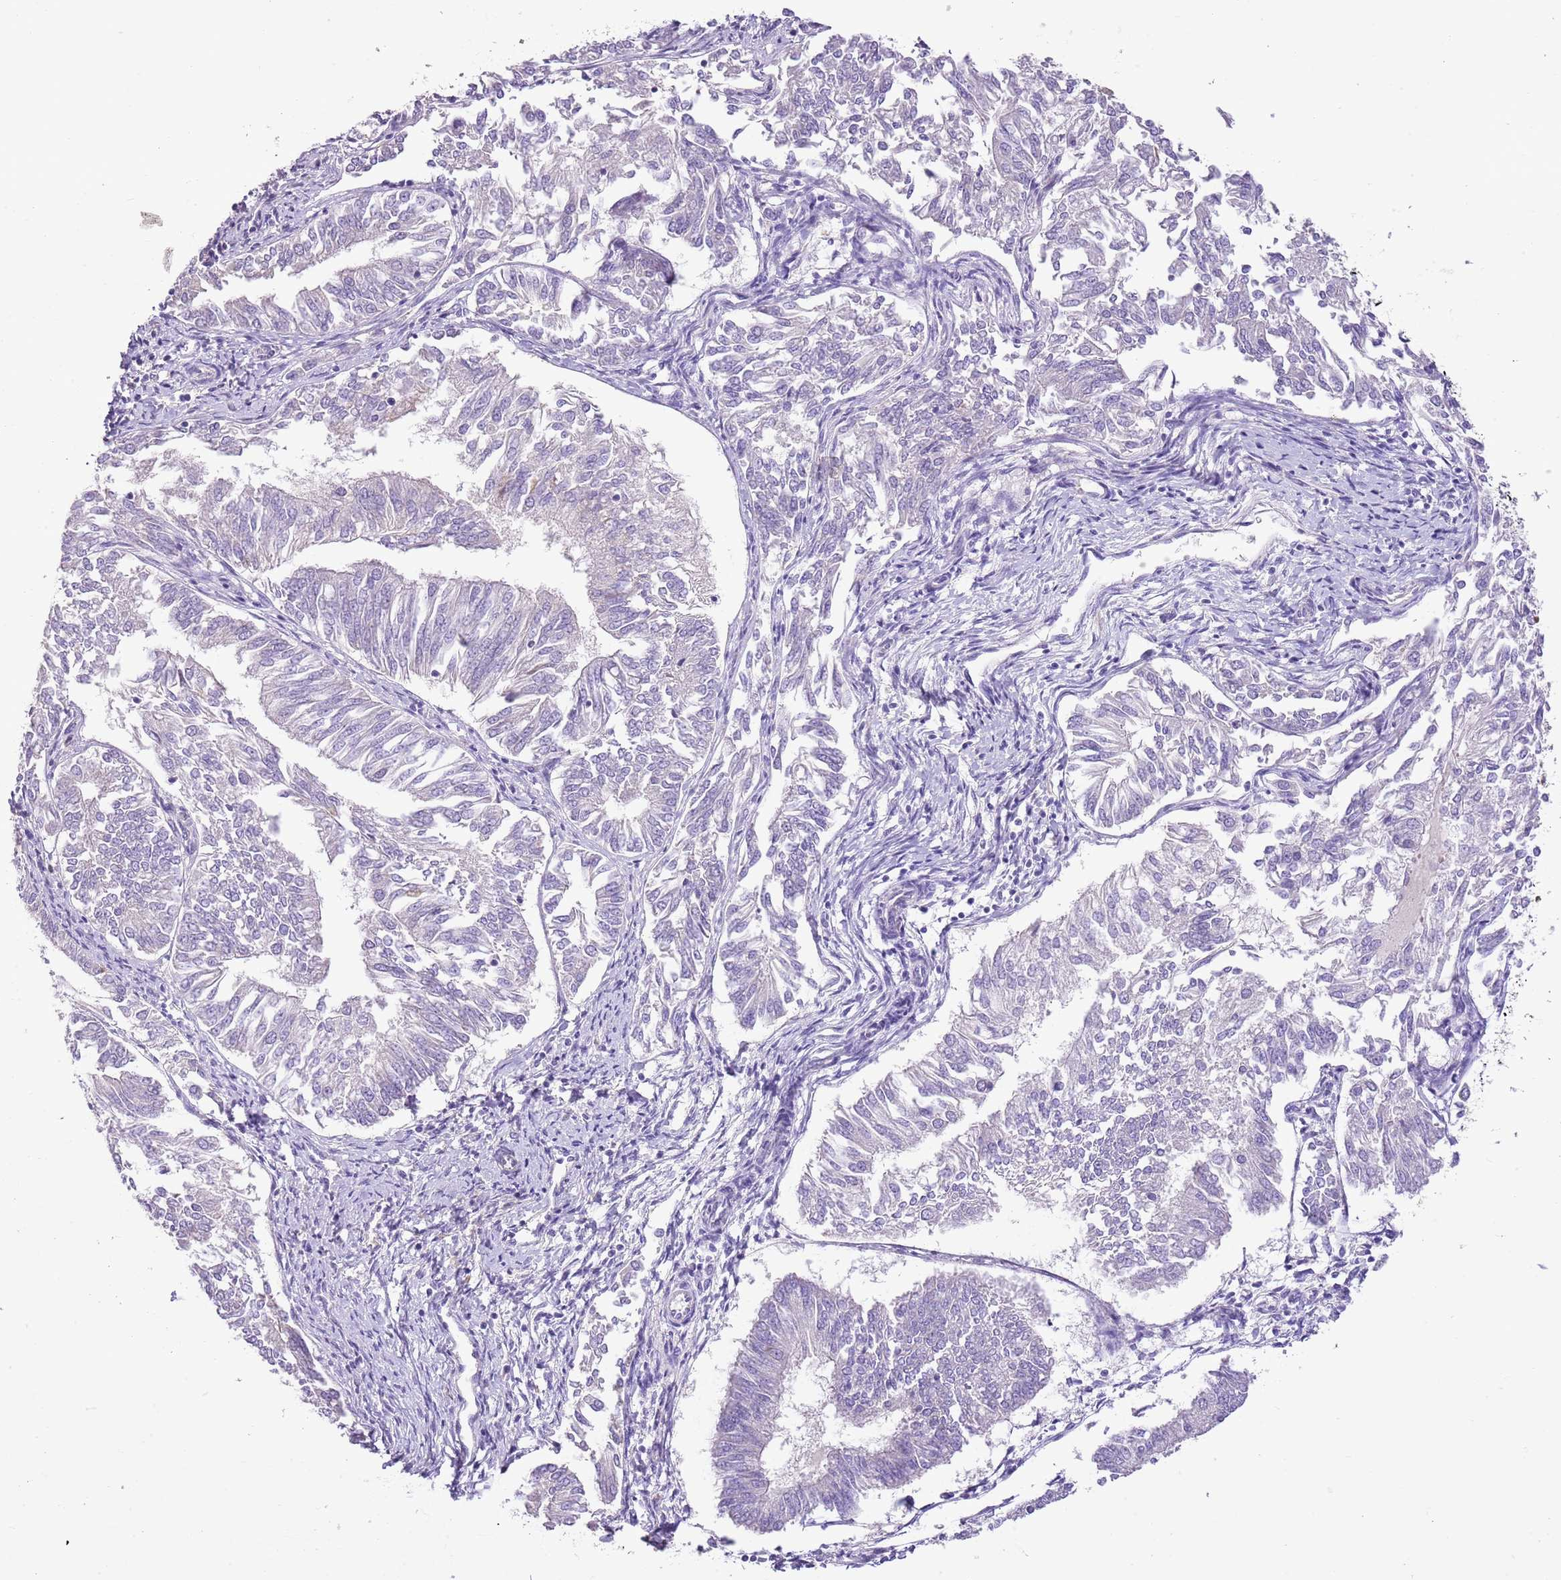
{"staining": {"intensity": "negative", "quantity": "none", "location": "none"}, "tissue": "endometrial cancer", "cell_type": "Tumor cells", "image_type": "cancer", "snomed": [{"axis": "morphology", "description": "Adenocarcinoma, NOS"}, {"axis": "topography", "description": "Endometrium"}], "caption": "Immunohistochemistry photomicrograph of human endometrial cancer (adenocarcinoma) stained for a protein (brown), which shows no expression in tumor cells.", "gene": "XPO7", "patient": {"sex": "female", "age": 58}}